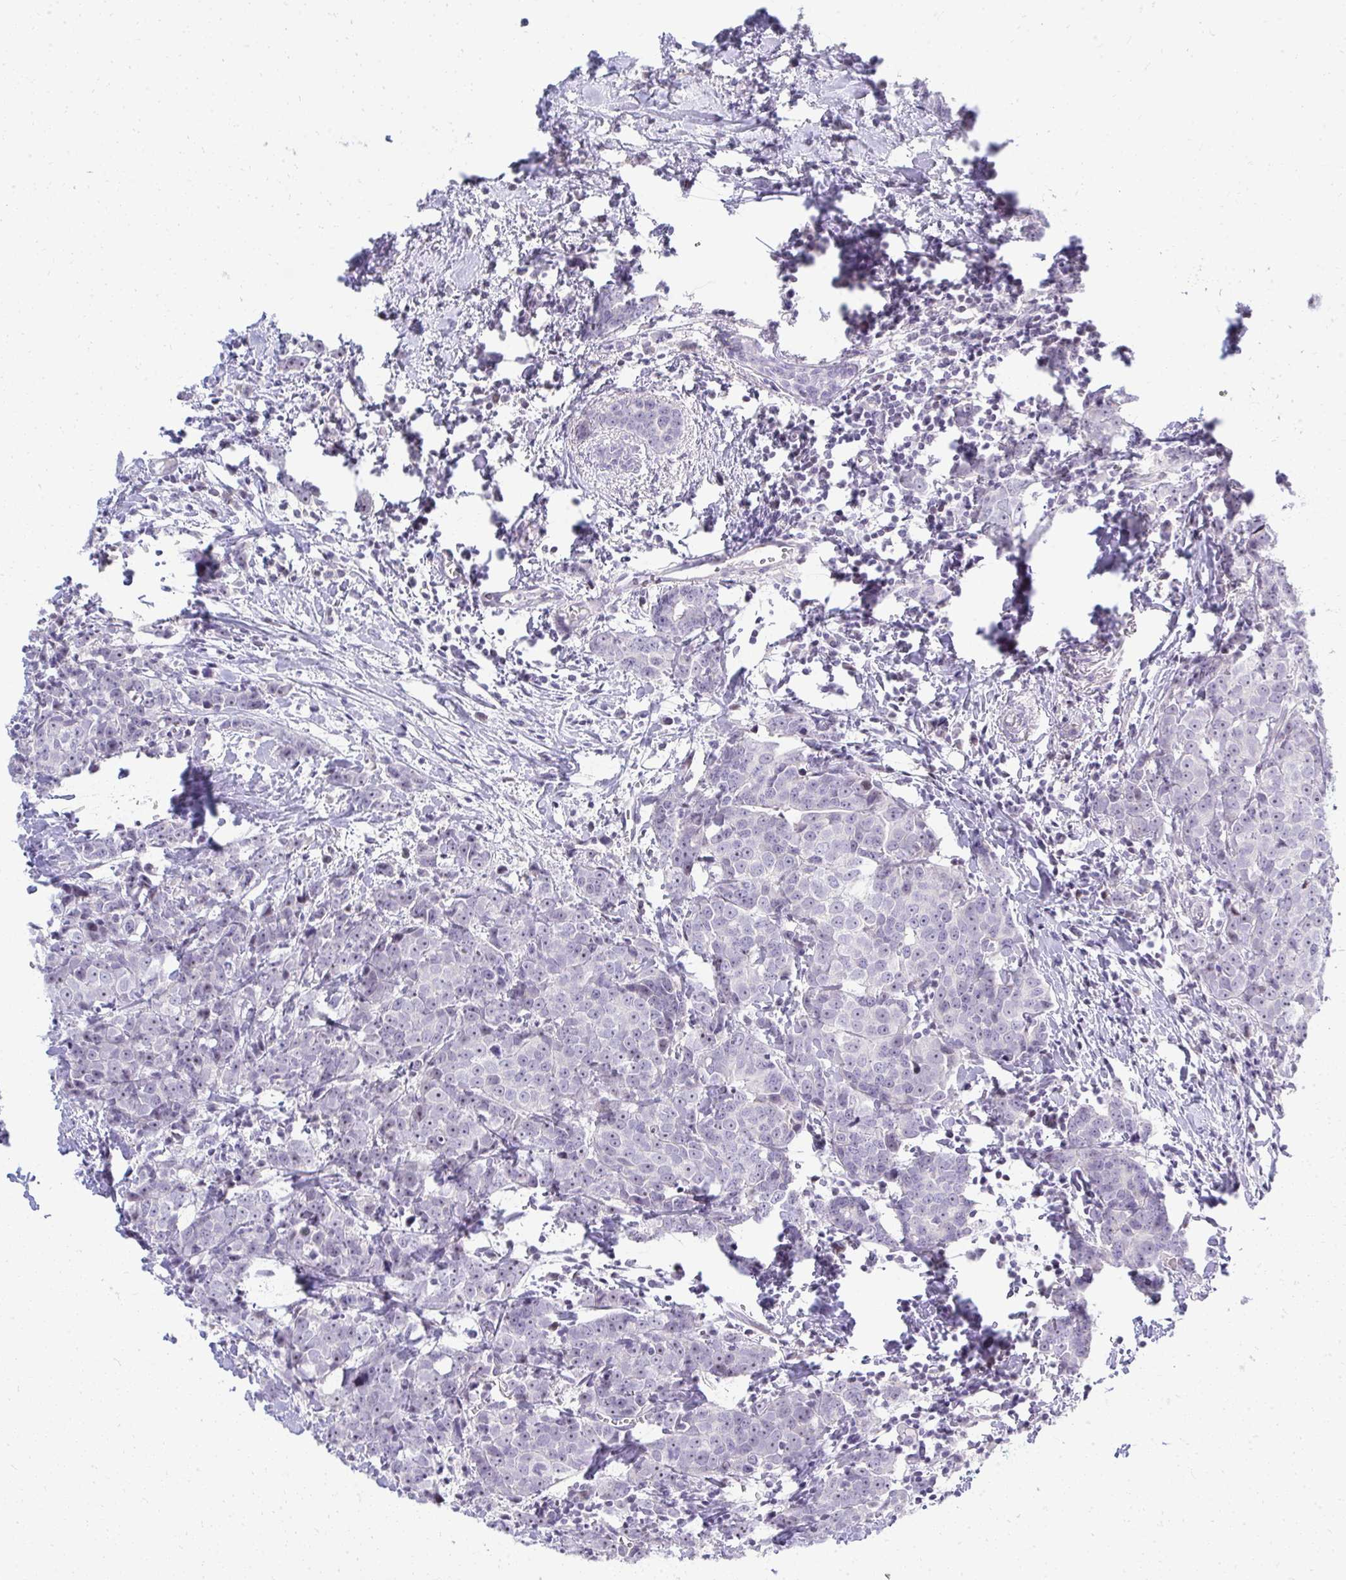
{"staining": {"intensity": "negative", "quantity": "none", "location": "none"}, "tissue": "breast cancer", "cell_type": "Tumor cells", "image_type": "cancer", "snomed": [{"axis": "morphology", "description": "Duct carcinoma"}, {"axis": "topography", "description": "Breast"}], "caption": "Immunohistochemistry image of human breast infiltrating ductal carcinoma stained for a protein (brown), which exhibits no staining in tumor cells.", "gene": "EID3", "patient": {"sex": "female", "age": 80}}